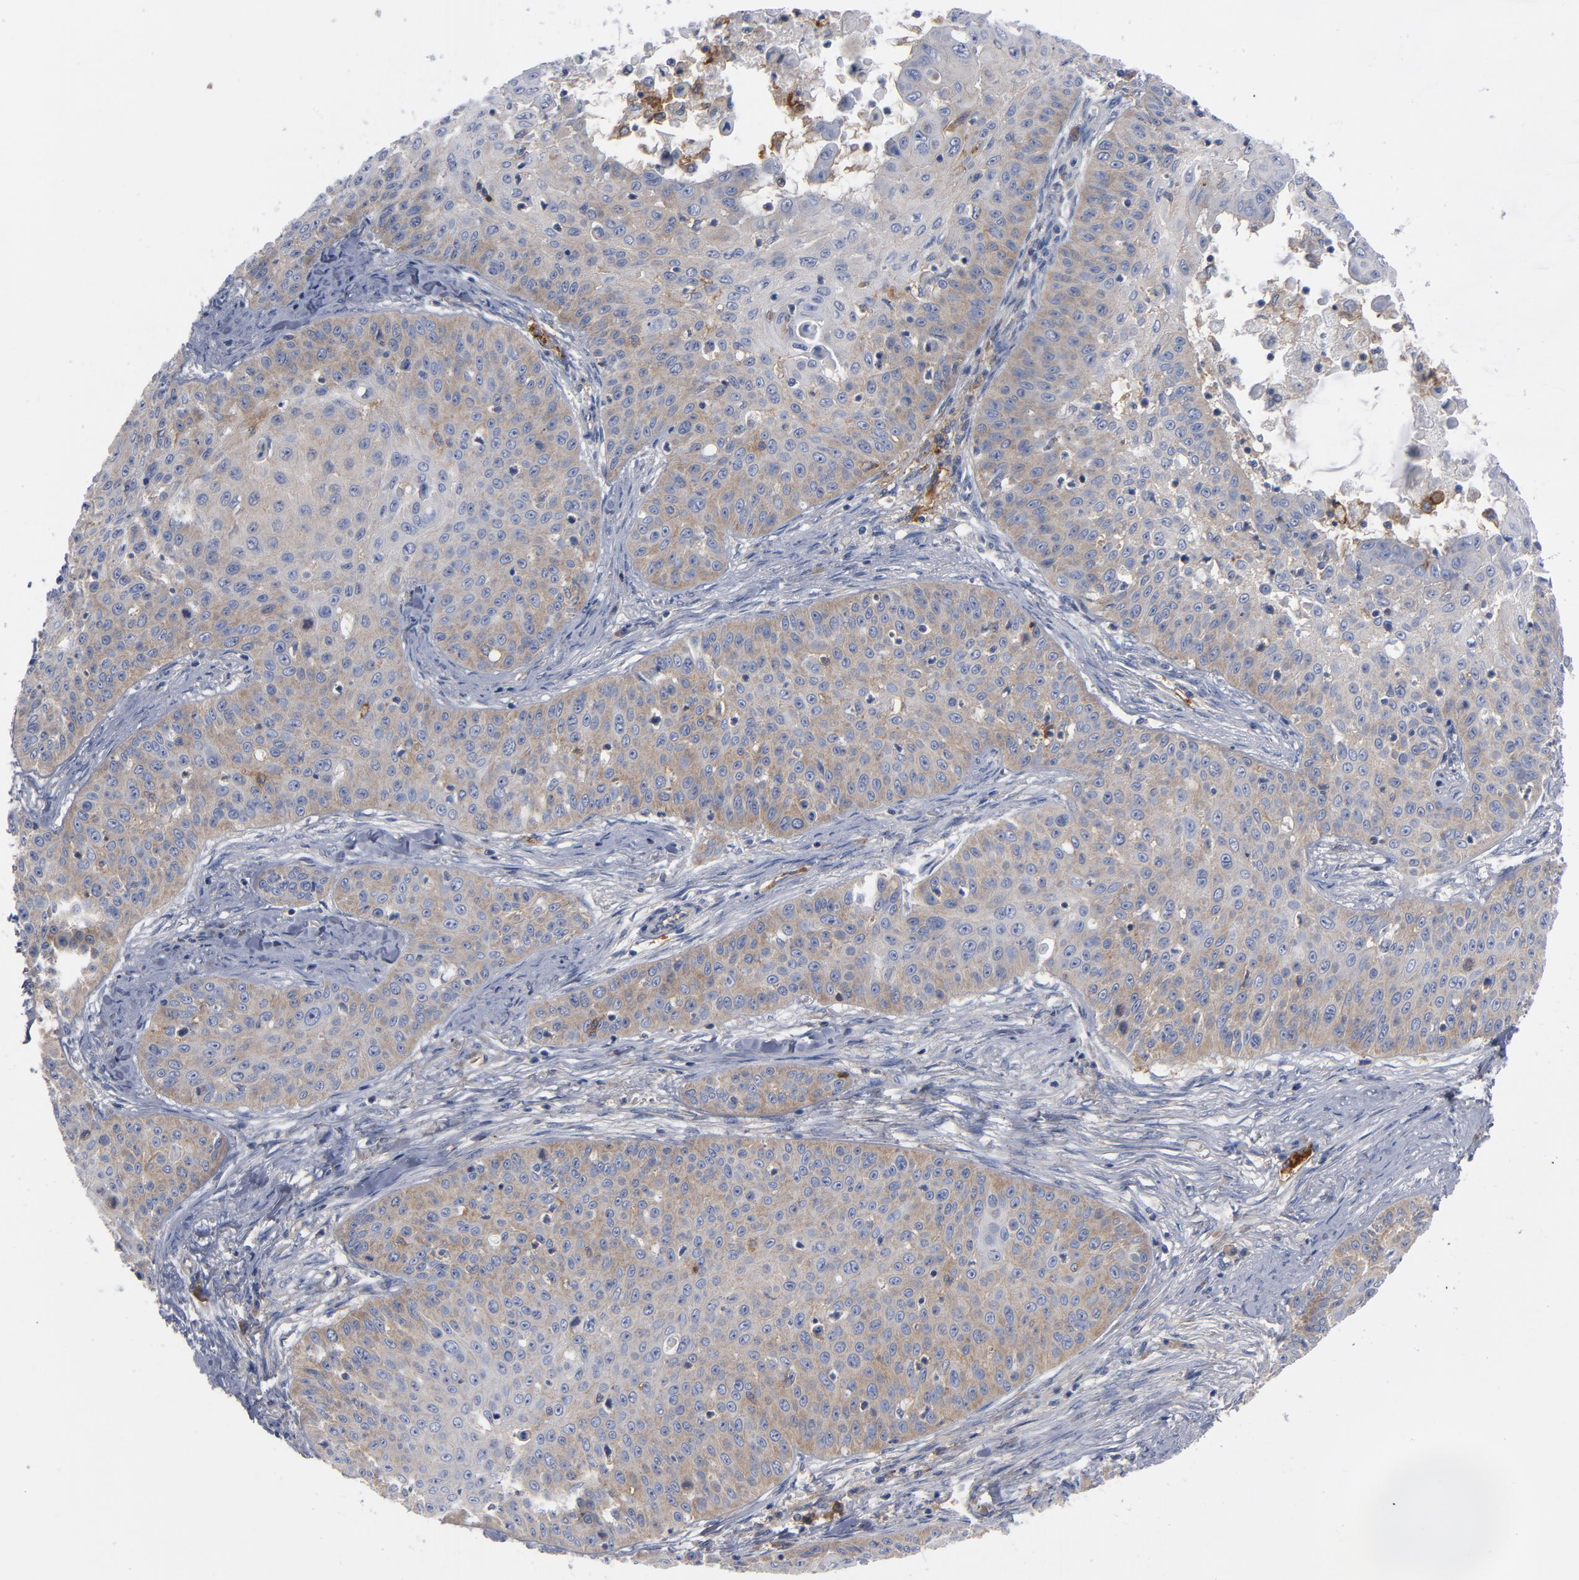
{"staining": {"intensity": "moderate", "quantity": "<25%", "location": "cytoplasmic/membranous"}, "tissue": "skin cancer", "cell_type": "Tumor cells", "image_type": "cancer", "snomed": [{"axis": "morphology", "description": "Squamous cell carcinoma, NOS"}, {"axis": "topography", "description": "Skin"}], "caption": "An IHC image of neoplastic tissue is shown. Protein staining in brown shows moderate cytoplasmic/membranous positivity in squamous cell carcinoma (skin) within tumor cells.", "gene": "CD86", "patient": {"sex": "male", "age": 82}}